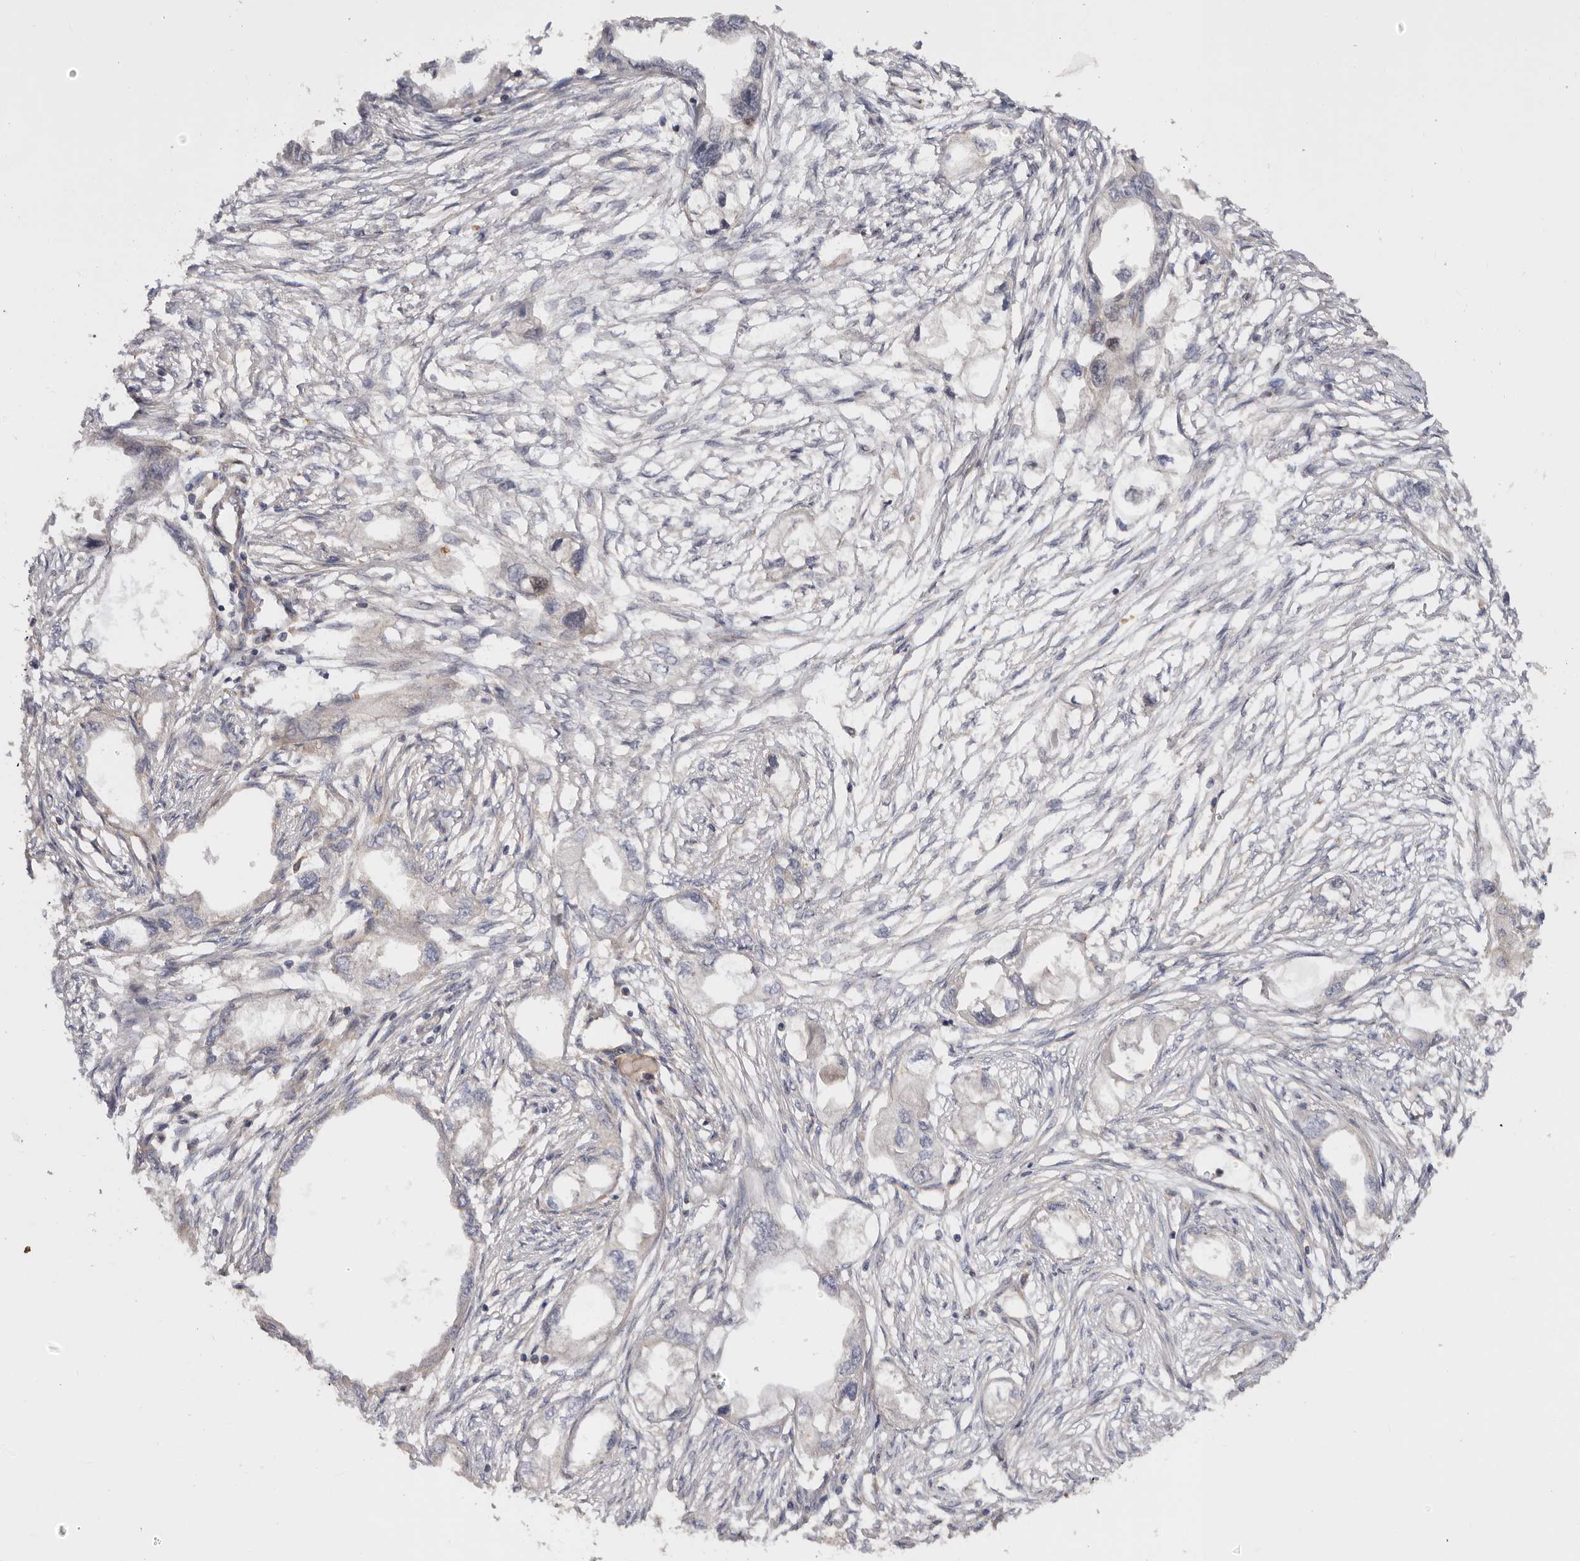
{"staining": {"intensity": "negative", "quantity": "none", "location": "none"}, "tissue": "endometrial cancer", "cell_type": "Tumor cells", "image_type": "cancer", "snomed": [{"axis": "morphology", "description": "Adenocarcinoma, NOS"}, {"axis": "morphology", "description": "Adenocarcinoma, metastatic, NOS"}, {"axis": "topography", "description": "Adipose tissue"}, {"axis": "topography", "description": "Endometrium"}], "caption": "This micrograph is of endometrial adenocarcinoma stained with immunohistochemistry (IHC) to label a protein in brown with the nuclei are counter-stained blue. There is no staining in tumor cells.", "gene": "TMC7", "patient": {"sex": "female", "age": 67}}